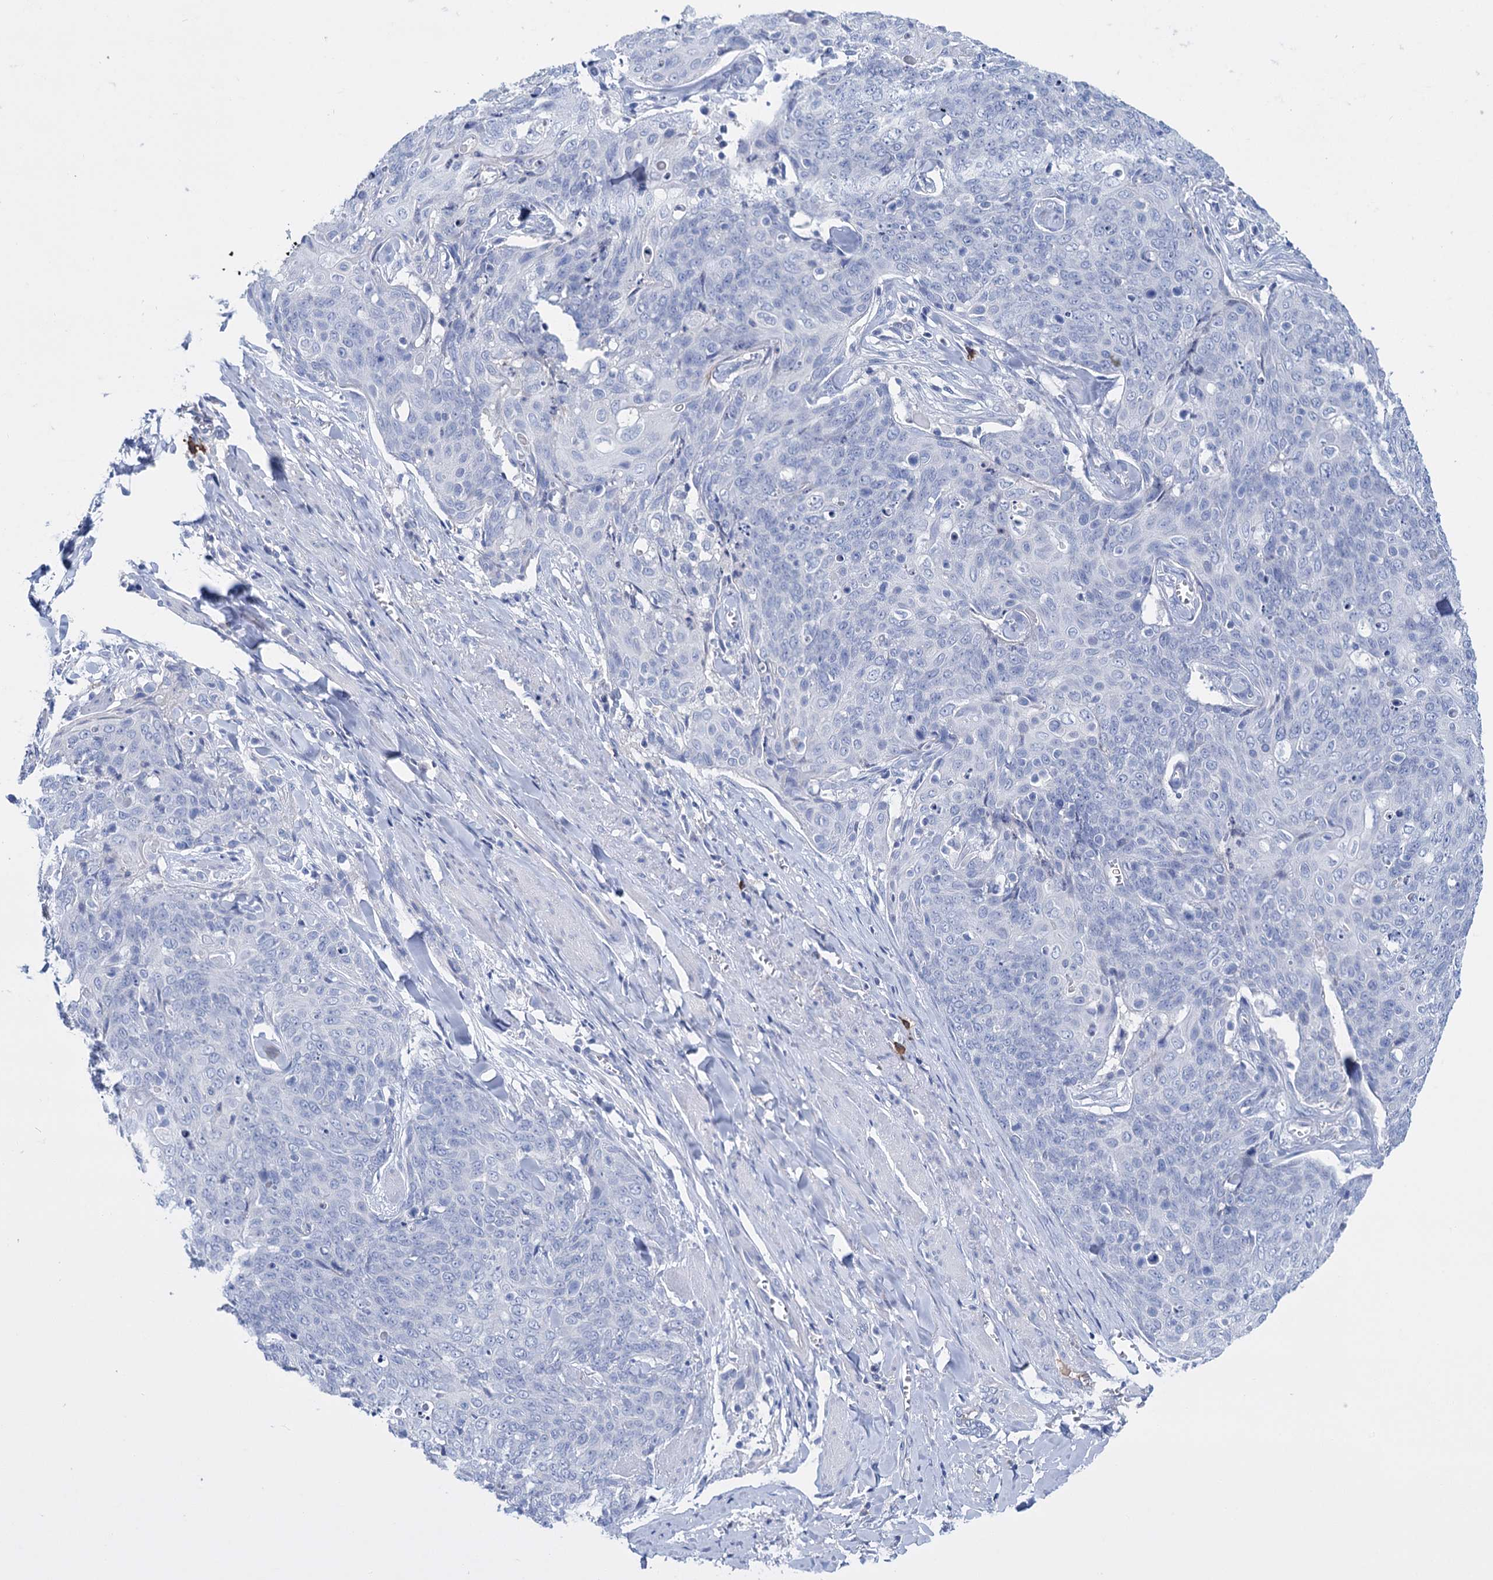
{"staining": {"intensity": "negative", "quantity": "none", "location": "none"}, "tissue": "skin cancer", "cell_type": "Tumor cells", "image_type": "cancer", "snomed": [{"axis": "morphology", "description": "Squamous cell carcinoma, NOS"}, {"axis": "topography", "description": "Skin"}, {"axis": "topography", "description": "Vulva"}], "caption": "DAB immunohistochemical staining of human skin squamous cell carcinoma displays no significant staining in tumor cells. (DAB (3,3'-diaminobenzidine) immunohistochemistry with hematoxylin counter stain).", "gene": "FBXW12", "patient": {"sex": "female", "age": 85}}